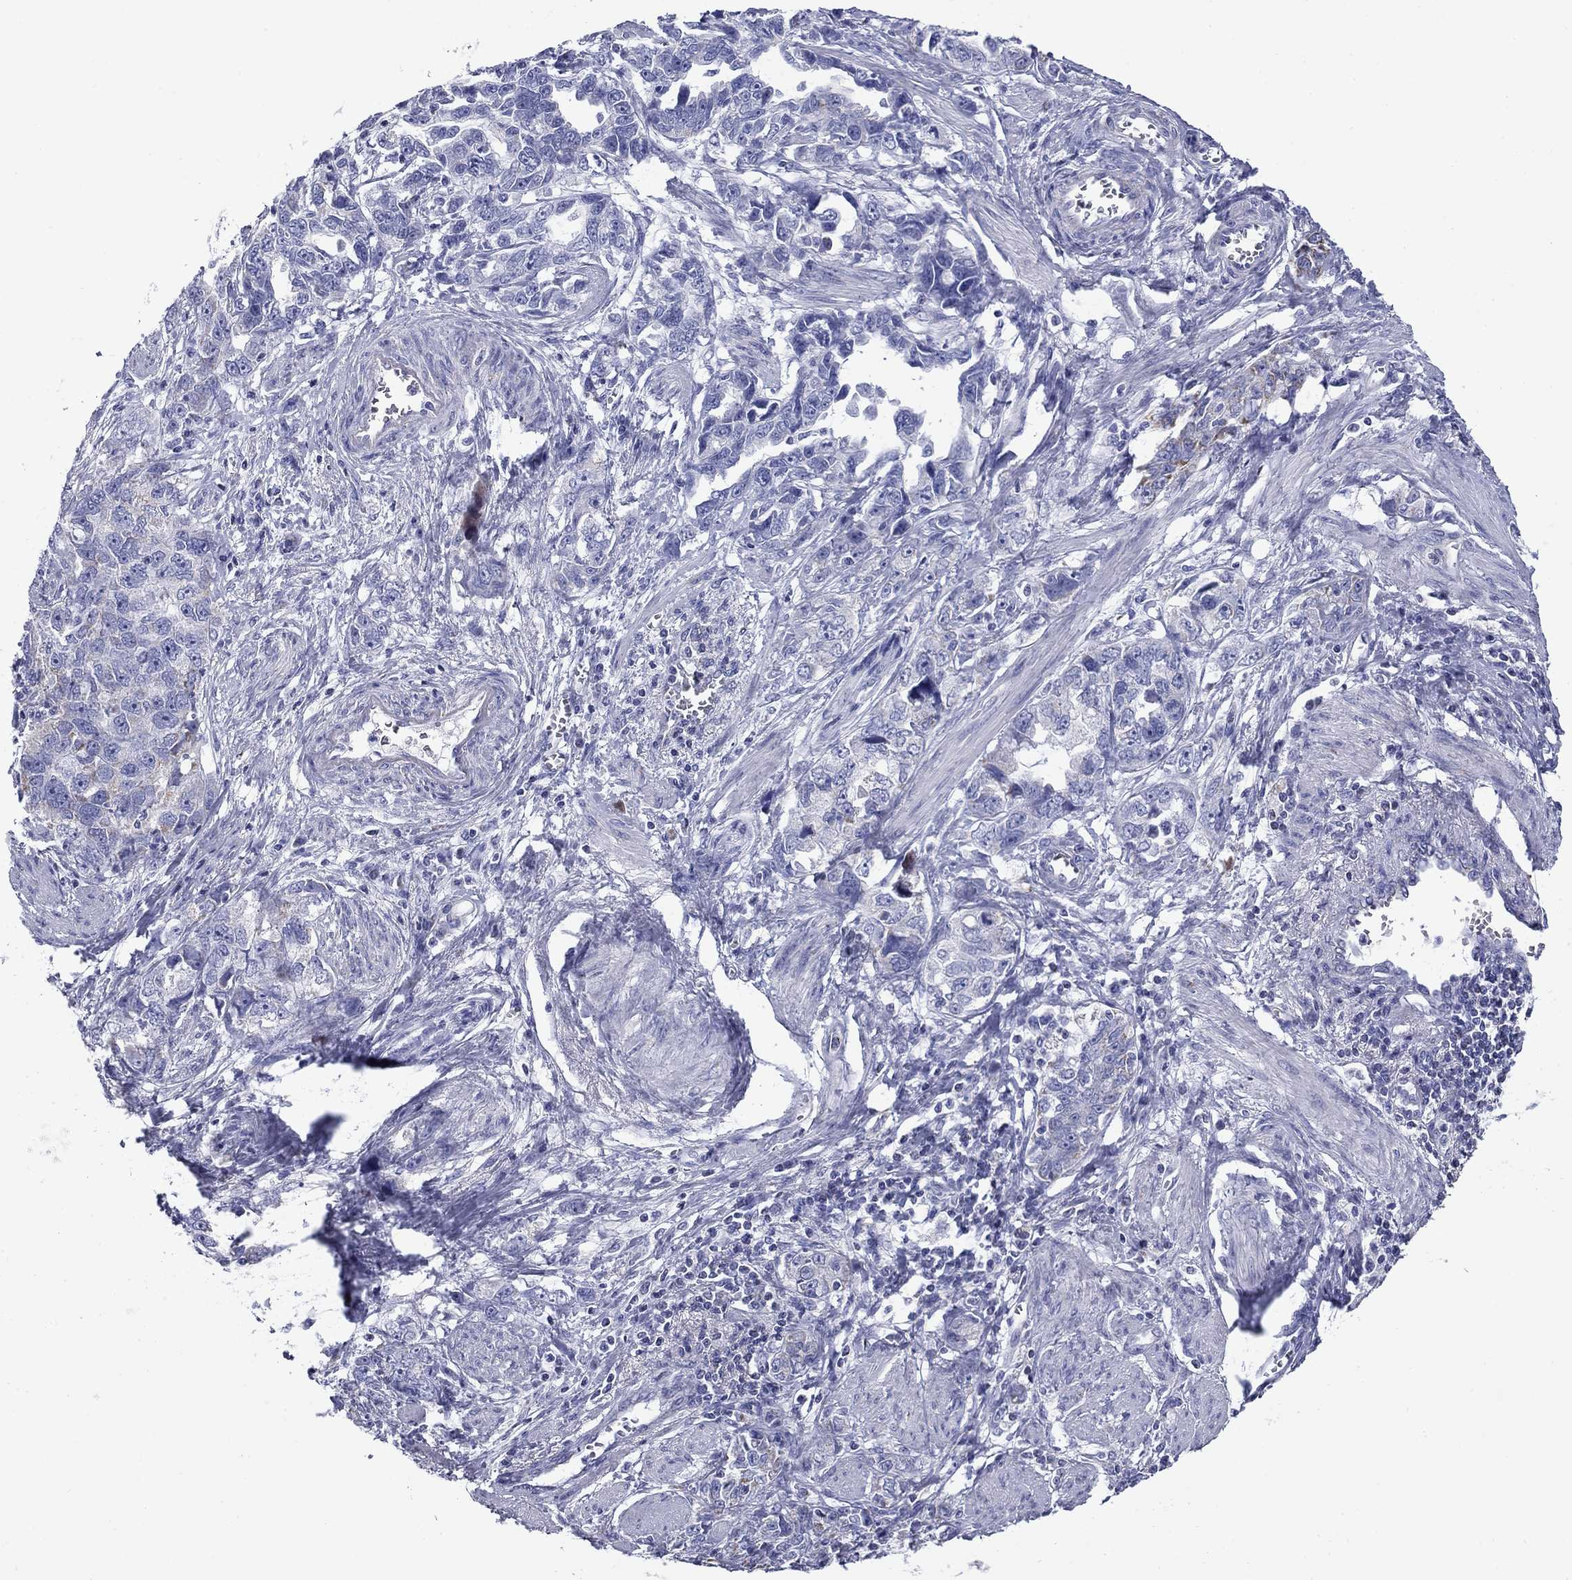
{"staining": {"intensity": "negative", "quantity": "none", "location": "none"}, "tissue": "ovarian cancer", "cell_type": "Tumor cells", "image_type": "cancer", "snomed": [{"axis": "morphology", "description": "Cystadenocarcinoma, serous, NOS"}, {"axis": "topography", "description": "Ovary"}], "caption": "The immunohistochemistry (IHC) histopathology image has no significant positivity in tumor cells of serous cystadenocarcinoma (ovarian) tissue.", "gene": "ACADSB", "patient": {"sex": "female", "age": 51}}